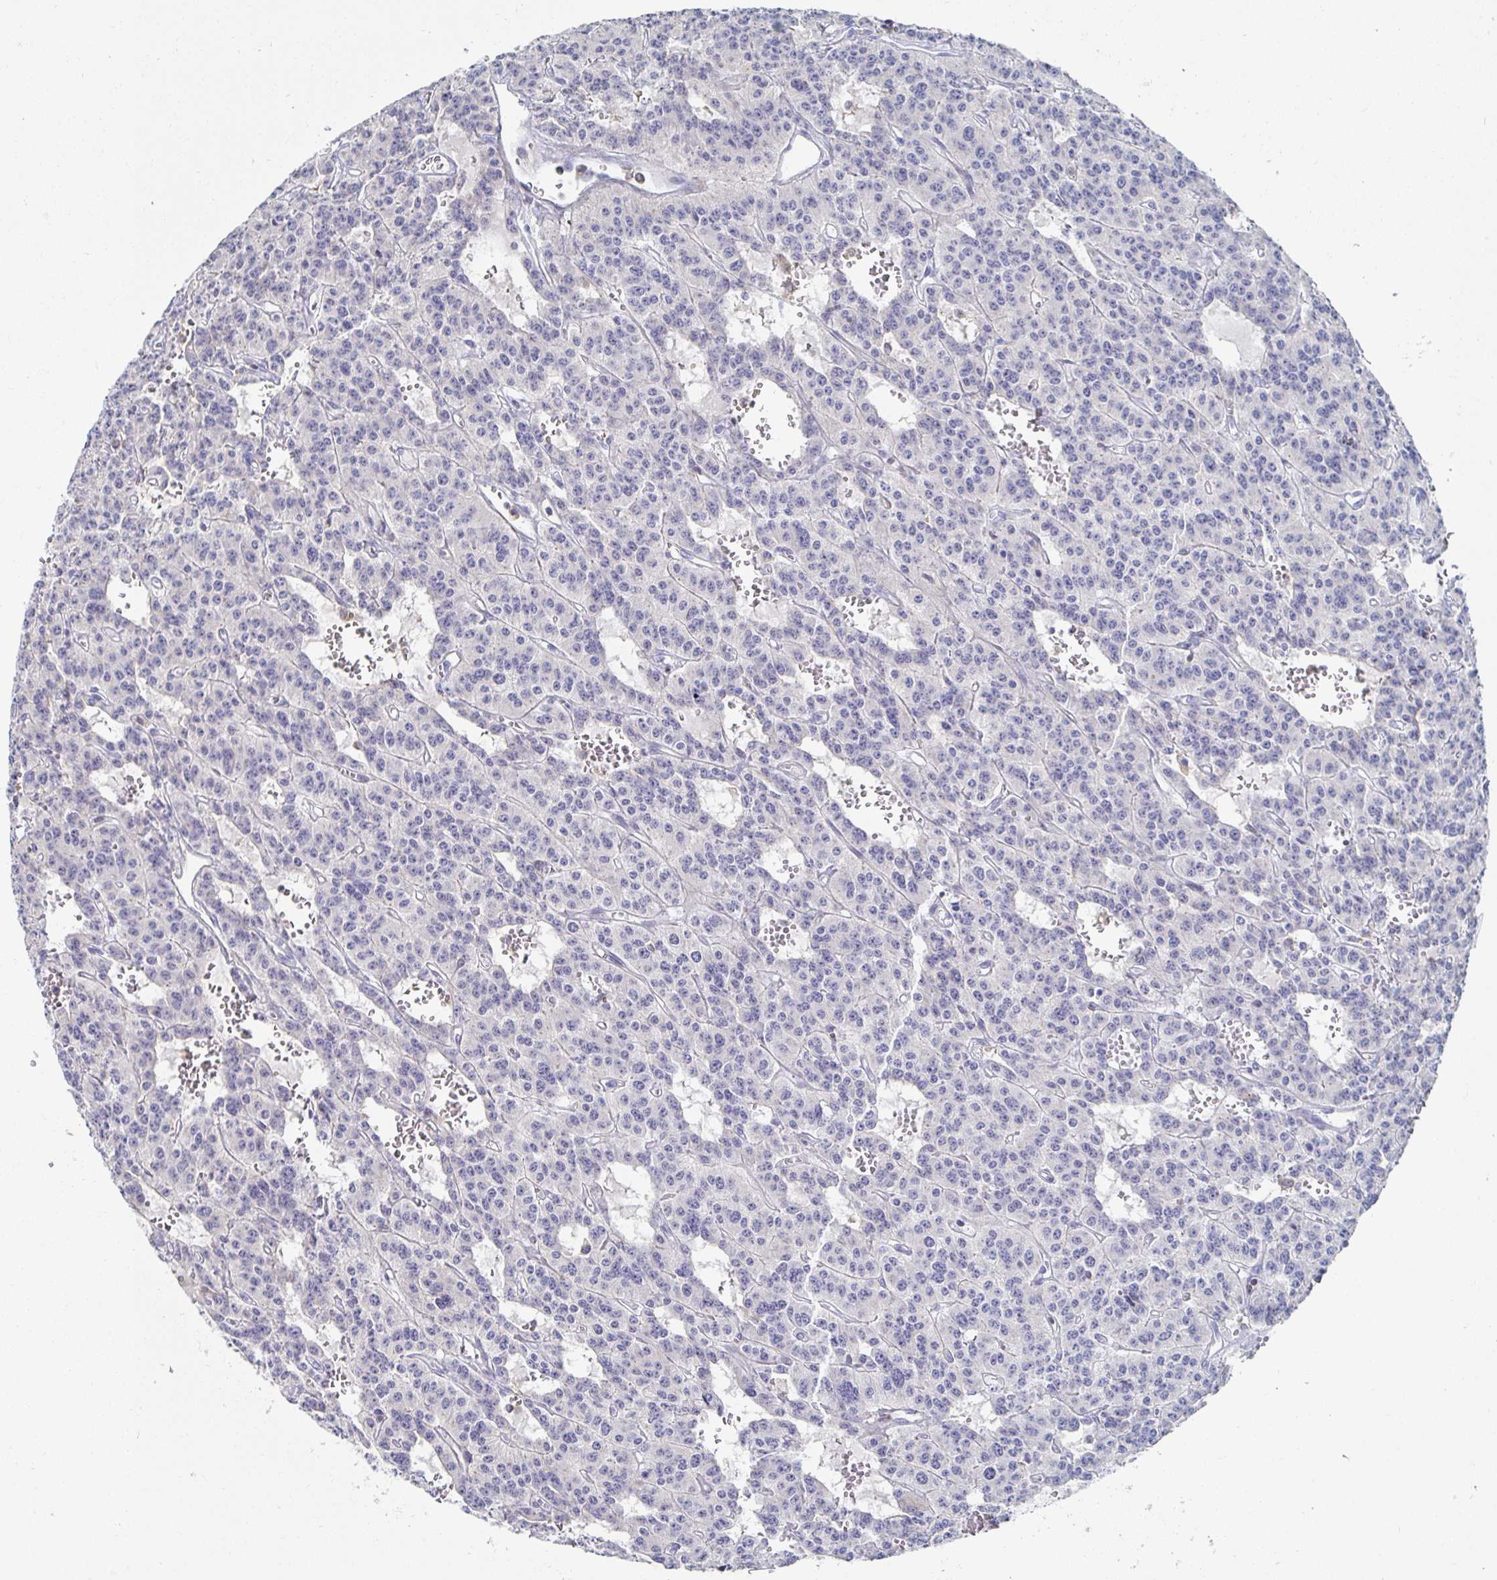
{"staining": {"intensity": "negative", "quantity": "none", "location": "none"}, "tissue": "carcinoid", "cell_type": "Tumor cells", "image_type": "cancer", "snomed": [{"axis": "morphology", "description": "Carcinoid, malignant, NOS"}, {"axis": "topography", "description": "Lung"}], "caption": "High magnification brightfield microscopy of carcinoid stained with DAB (3,3'-diaminobenzidine) (brown) and counterstained with hematoxylin (blue): tumor cells show no significant positivity.", "gene": "PIK3CD", "patient": {"sex": "female", "age": 71}}